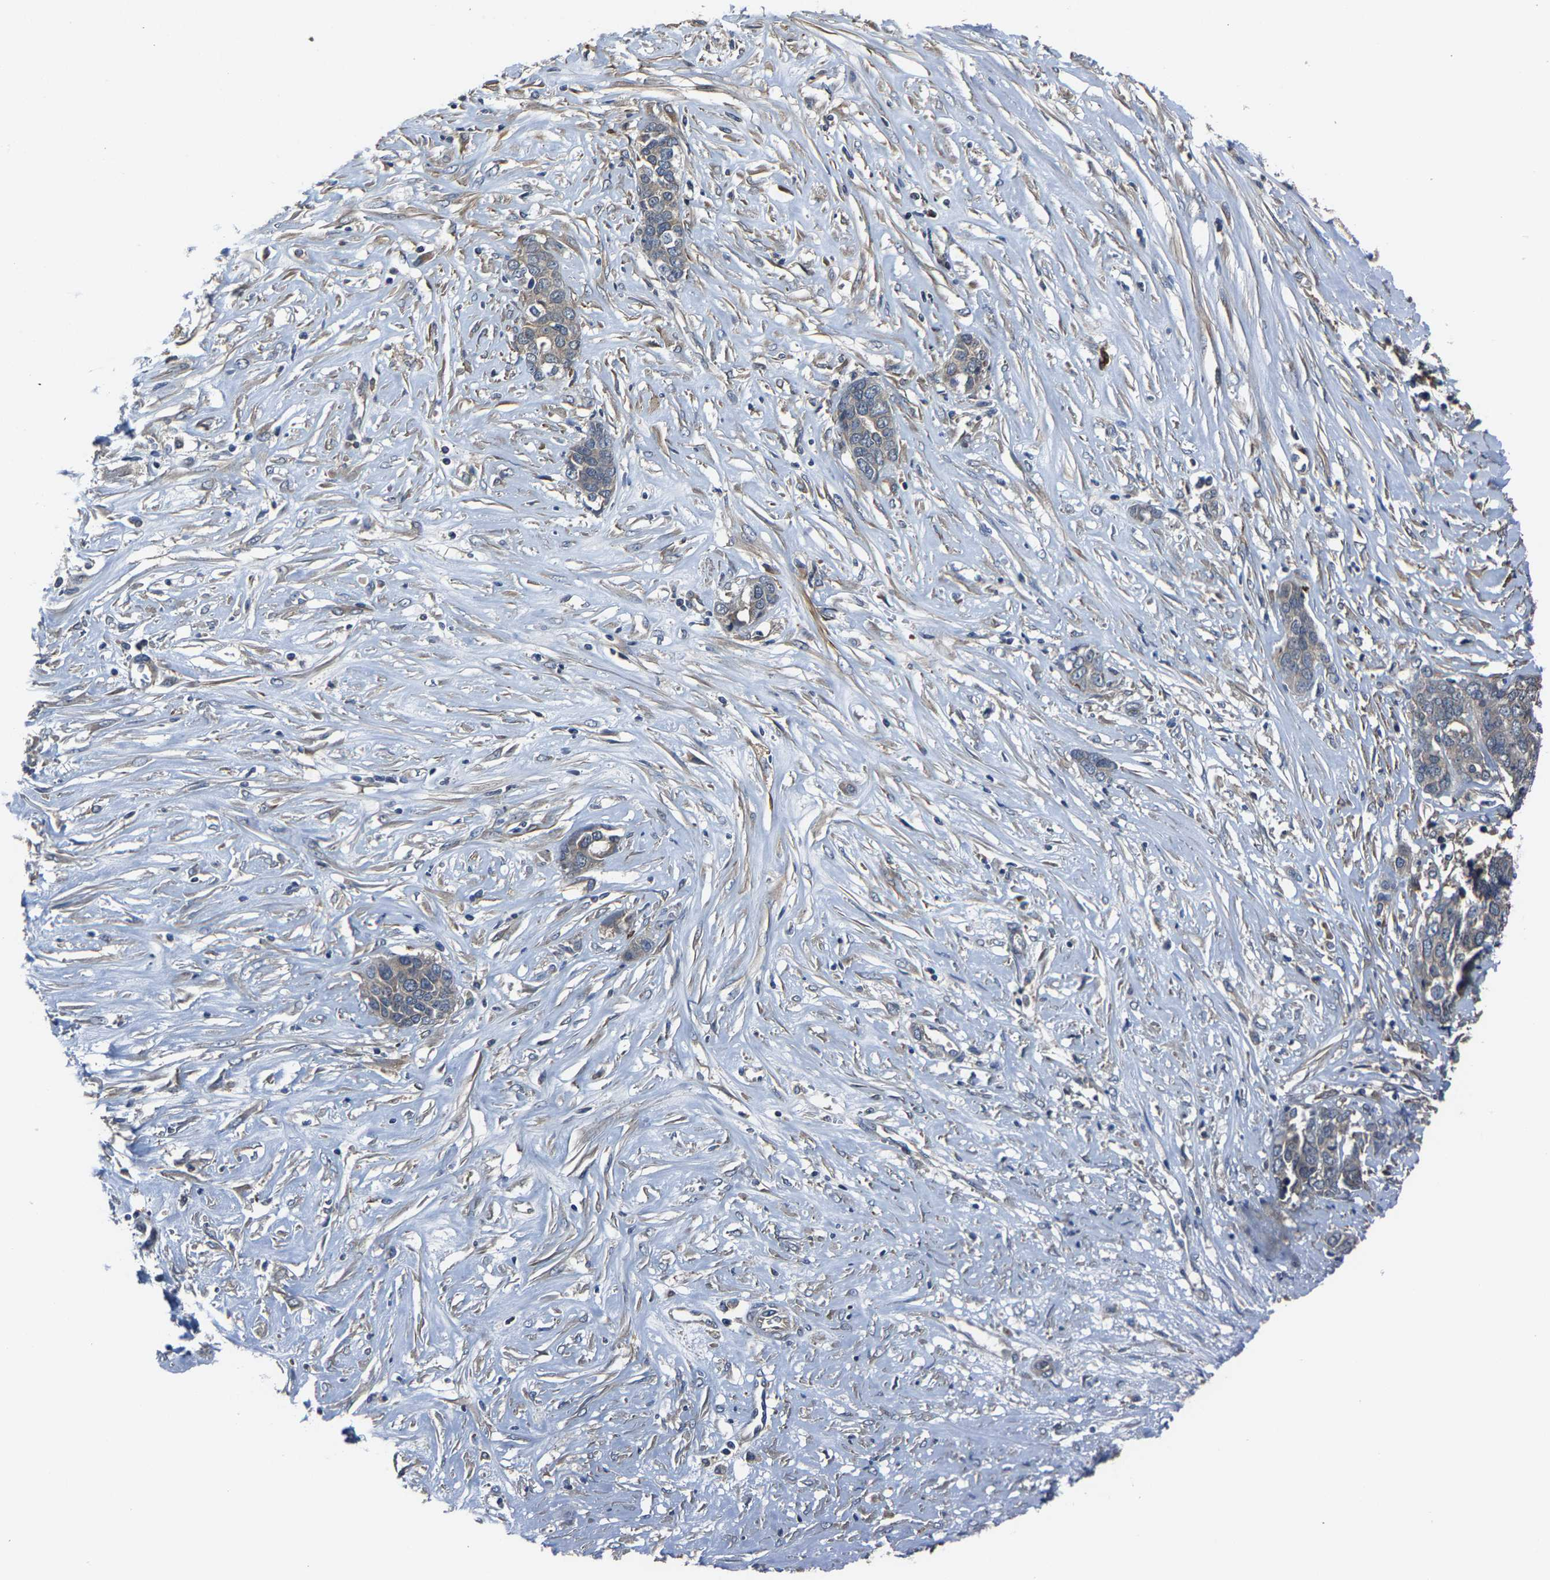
{"staining": {"intensity": "moderate", "quantity": "<25%", "location": "cytoplasmic/membranous"}, "tissue": "ovarian cancer", "cell_type": "Tumor cells", "image_type": "cancer", "snomed": [{"axis": "morphology", "description": "Cystadenocarcinoma, serous, NOS"}, {"axis": "topography", "description": "Ovary"}], "caption": "Approximately <25% of tumor cells in serous cystadenocarcinoma (ovarian) demonstrate moderate cytoplasmic/membranous protein staining as visualized by brown immunohistochemical staining.", "gene": "AGBL3", "patient": {"sex": "female", "age": 44}}